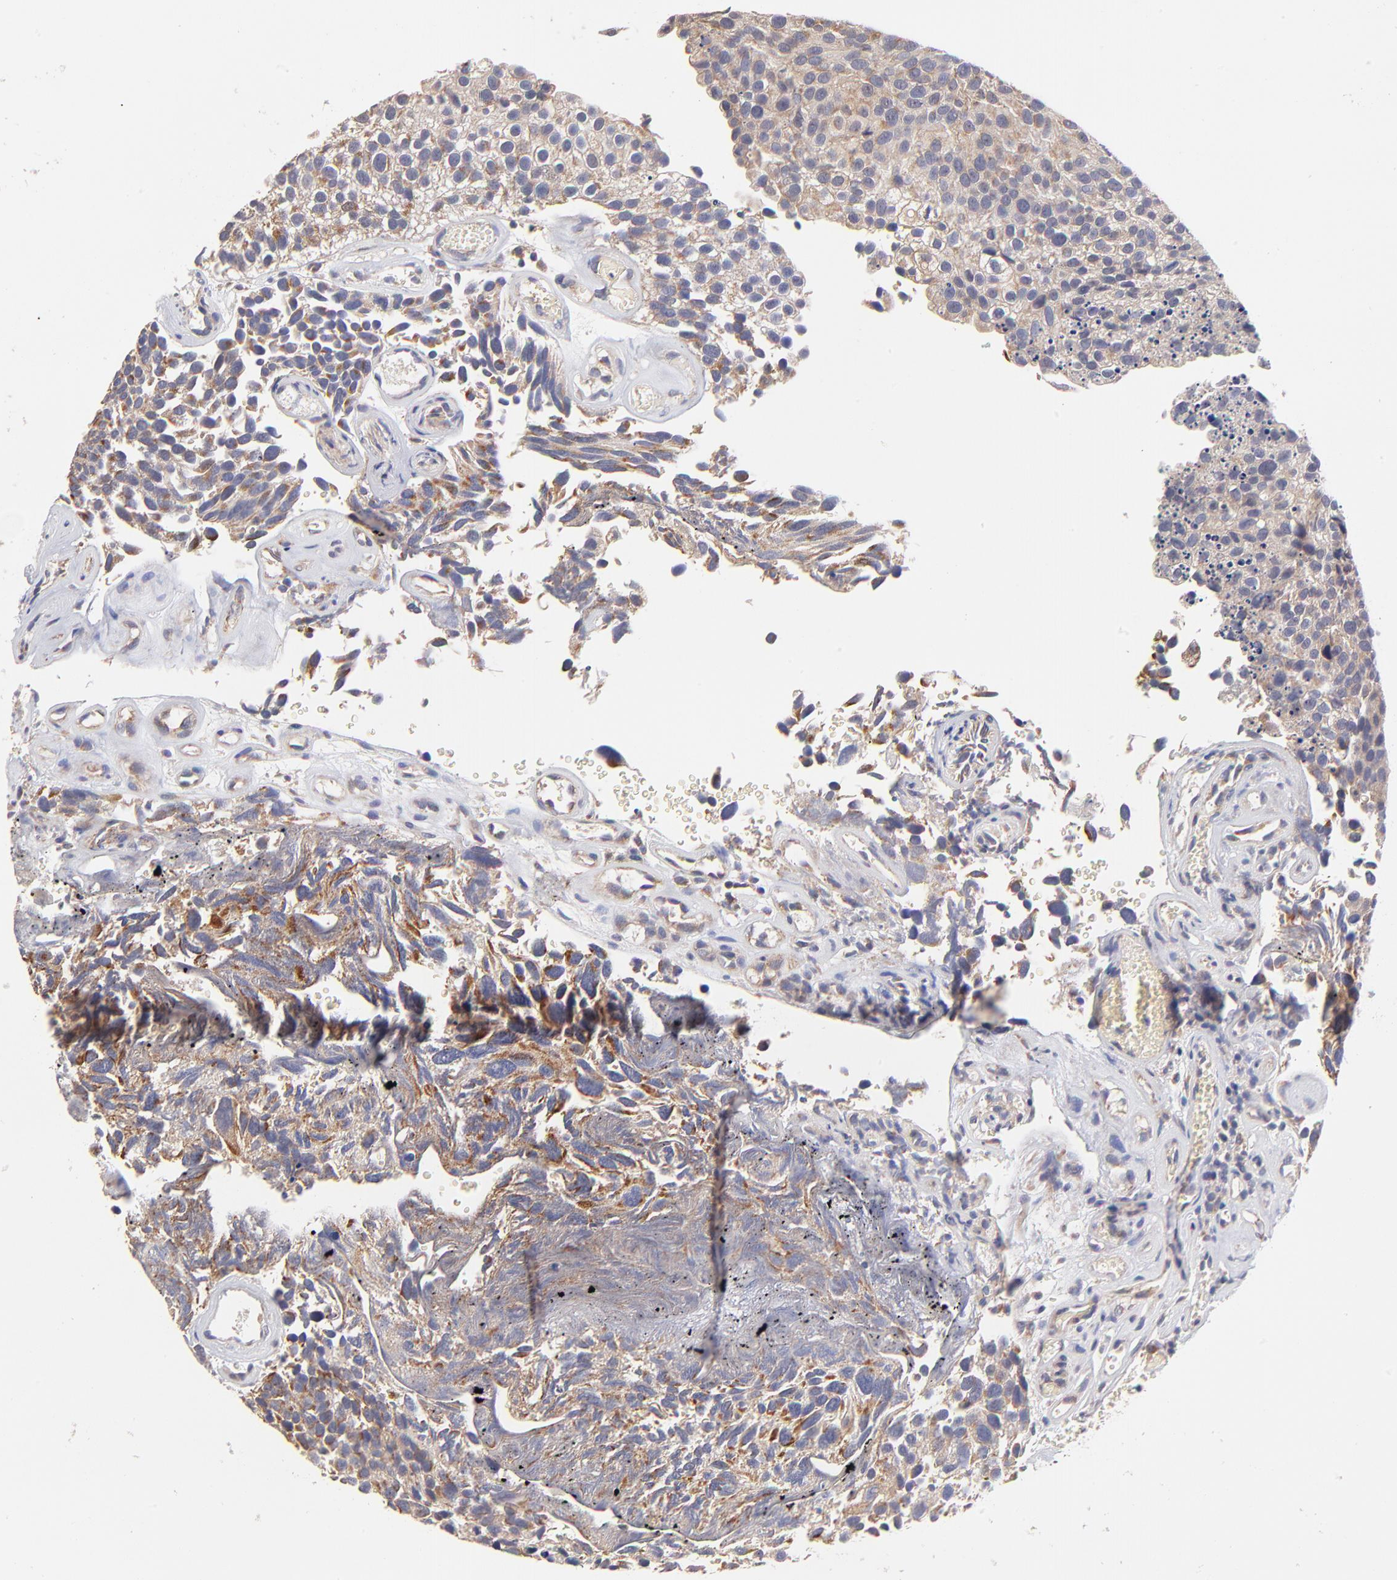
{"staining": {"intensity": "strong", "quantity": ">75%", "location": "cytoplasmic/membranous"}, "tissue": "urothelial cancer", "cell_type": "Tumor cells", "image_type": "cancer", "snomed": [{"axis": "morphology", "description": "Urothelial carcinoma, High grade"}, {"axis": "topography", "description": "Urinary bladder"}], "caption": "Urothelial carcinoma (high-grade) was stained to show a protein in brown. There is high levels of strong cytoplasmic/membranous positivity in approximately >75% of tumor cells.", "gene": "UBE2H", "patient": {"sex": "male", "age": 72}}